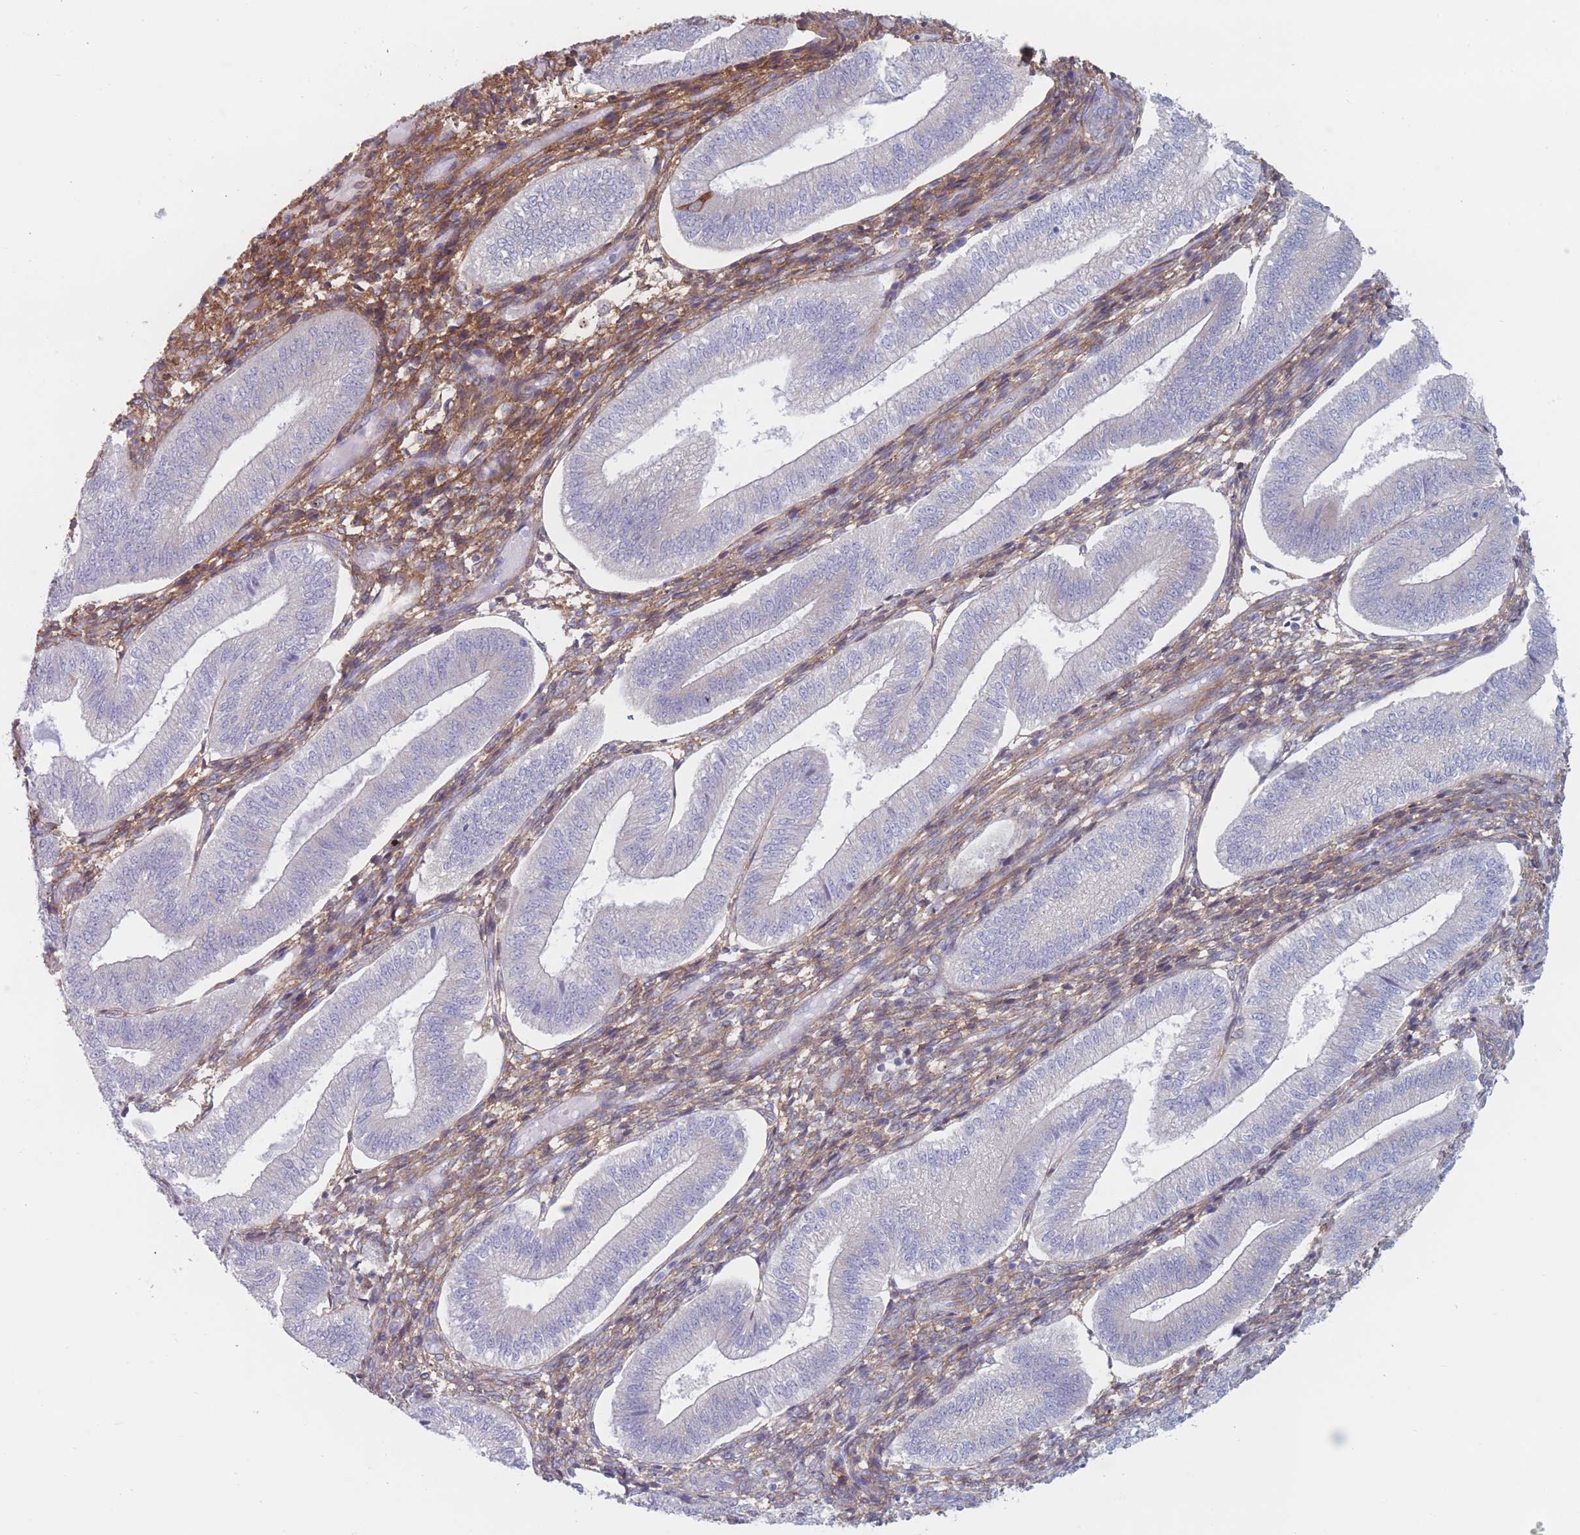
{"staining": {"intensity": "moderate", "quantity": "25%-75%", "location": "cytoplasmic/membranous"}, "tissue": "endometrium", "cell_type": "Cells in endometrial stroma", "image_type": "normal", "snomed": [{"axis": "morphology", "description": "Normal tissue, NOS"}, {"axis": "topography", "description": "Endometrium"}], "caption": "IHC of unremarkable endometrium reveals medium levels of moderate cytoplasmic/membranous positivity in about 25%-75% of cells in endometrial stroma. The protein of interest is stained brown, and the nuclei are stained in blue (DAB IHC with brightfield microscopy, high magnification).", "gene": "PLPP1", "patient": {"sex": "female", "age": 34}}